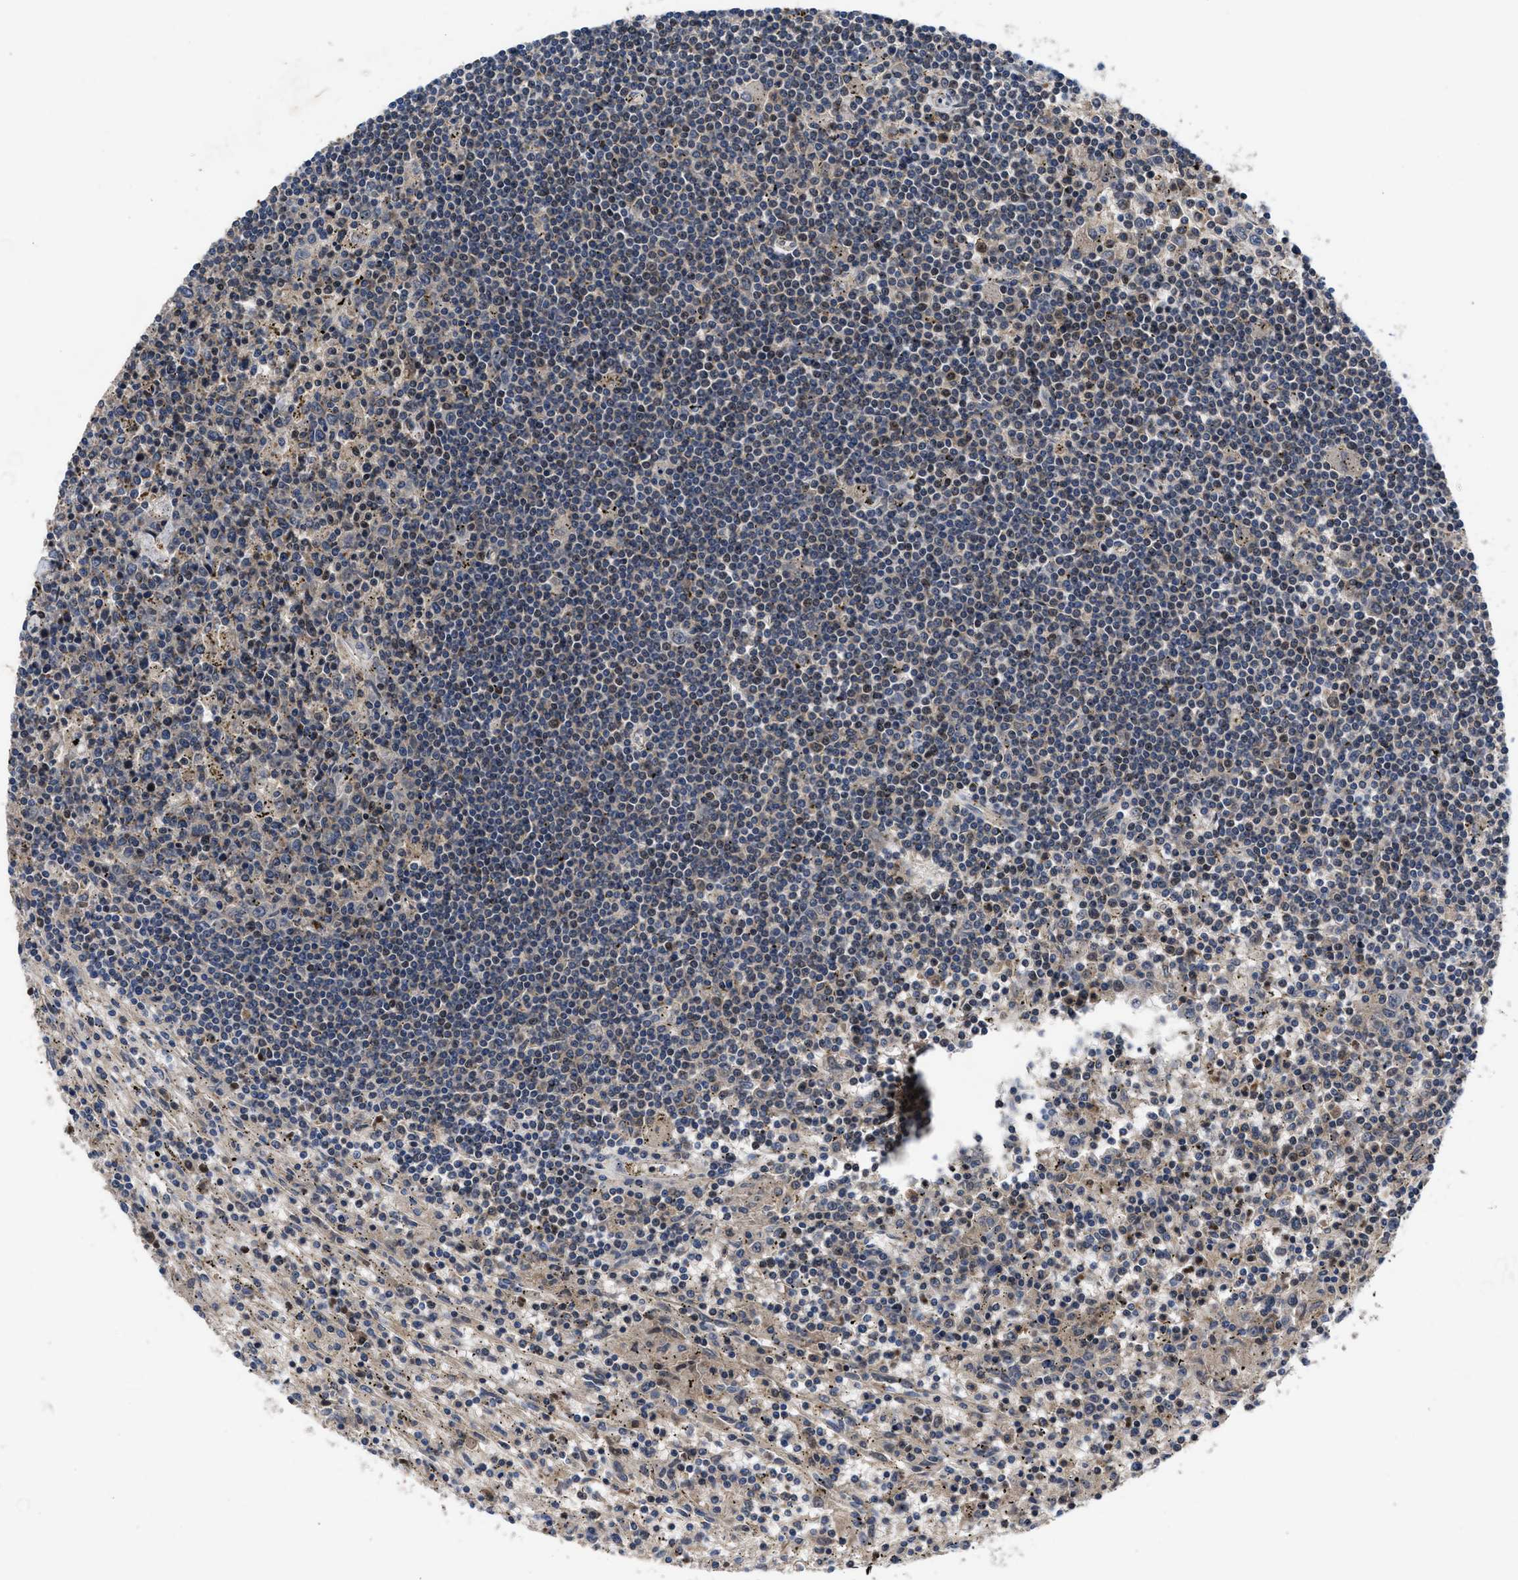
{"staining": {"intensity": "moderate", "quantity": "25%-75%", "location": "cytoplasmic/membranous,nuclear"}, "tissue": "lymphoma", "cell_type": "Tumor cells", "image_type": "cancer", "snomed": [{"axis": "morphology", "description": "Malignant lymphoma, non-Hodgkin's type, Low grade"}, {"axis": "topography", "description": "Spleen"}], "caption": "Tumor cells exhibit moderate cytoplasmic/membranous and nuclear expression in approximately 25%-75% of cells in lymphoma. (DAB (3,3'-diaminobenzidine) = brown stain, brightfield microscopy at high magnification).", "gene": "YBEY", "patient": {"sex": "male", "age": 76}}